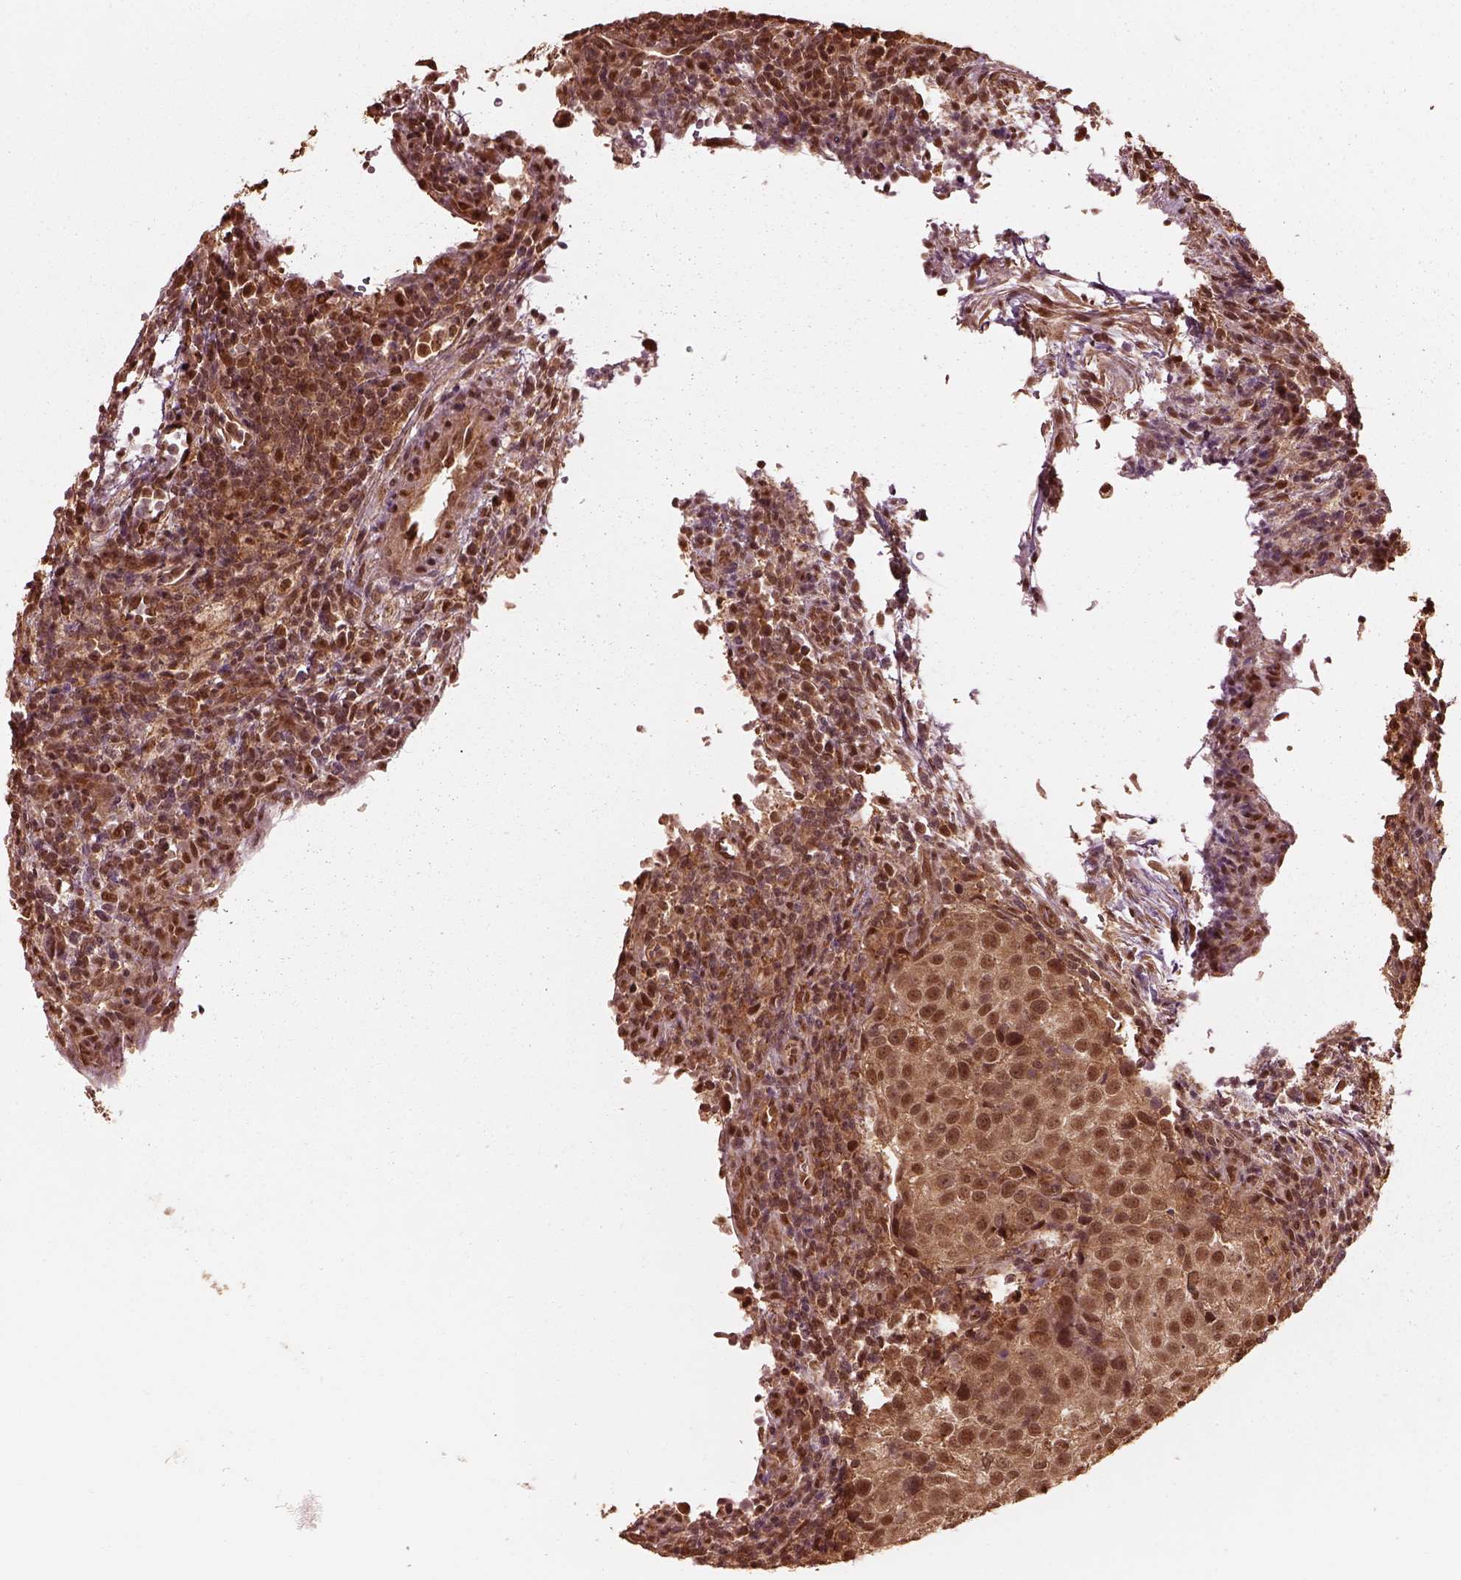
{"staining": {"intensity": "strong", "quantity": ">75%", "location": "cytoplasmic/membranous,nuclear"}, "tissue": "urothelial cancer", "cell_type": "Tumor cells", "image_type": "cancer", "snomed": [{"axis": "morphology", "description": "Urothelial carcinoma, High grade"}, {"axis": "topography", "description": "Urinary bladder"}], "caption": "IHC of high-grade urothelial carcinoma displays high levels of strong cytoplasmic/membranous and nuclear staining in approximately >75% of tumor cells.", "gene": "PSMC5", "patient": {"sex": "female", "age": 78}}